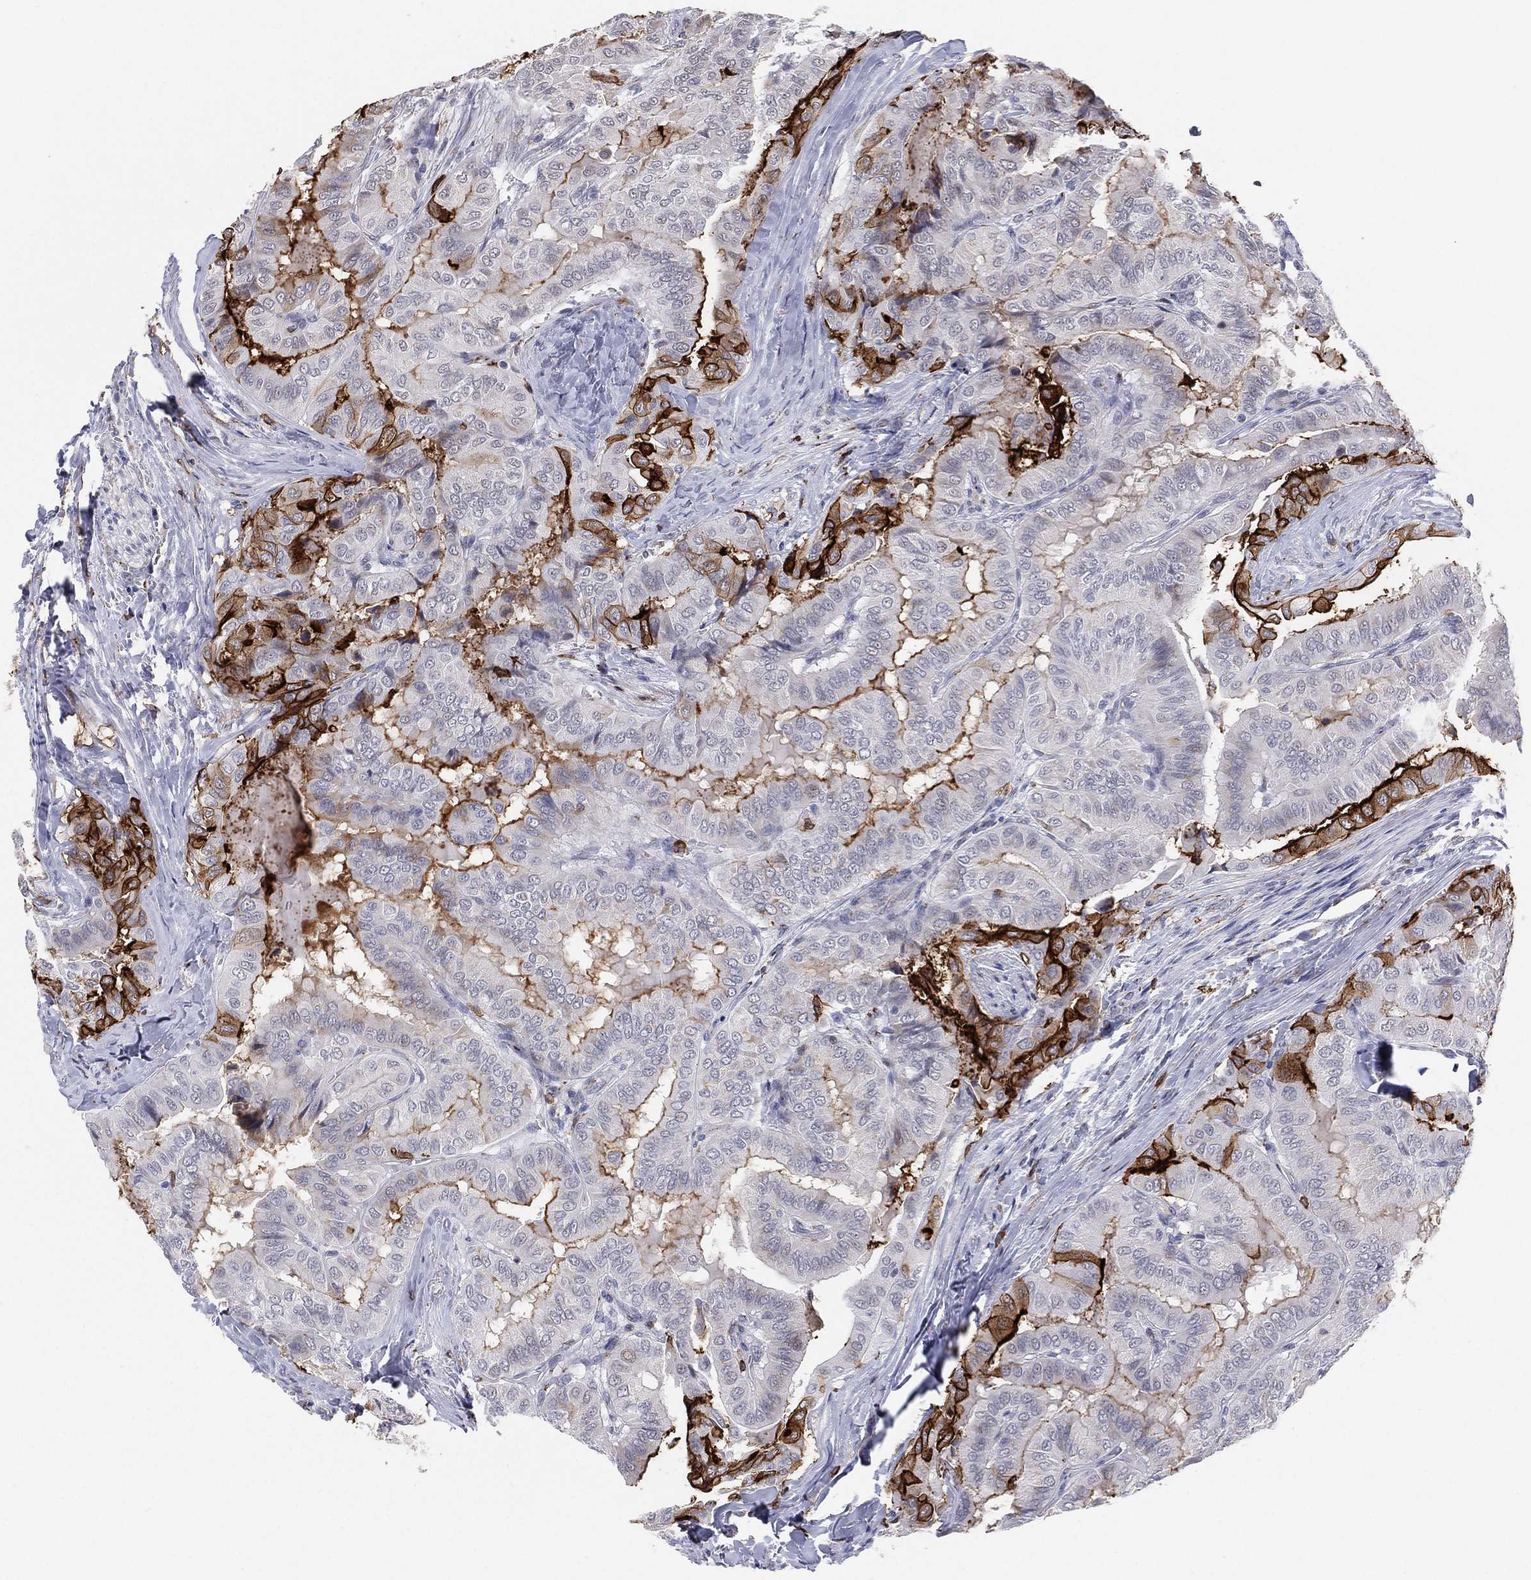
{"staining": {"intensity": "strong", "quantity": "25%-75%", "location": "cytoplasmic/membranous"}, "tissue": "thyroid cancer", "cell_type": "Tumor cells", "image_type": "cancer", "snomed": [{"axis": "morphology", "description": "Papillary adenocarcinoma, NOS"}, {"axis": "topography", "description": "Thyroid gland"}], "caption": "High-magnification brightfield microscopy of papillary adenocarcinoma (thyroid) stained with DAB (brown) and counterstained with hematoxylin (blue). tumor cells exhibit strong cytoplasmic/membranous expression is seen in approximately25%-75% of cells. (DAB (3,3'-diaminobenzidine) IHC with brightfield microscopy, high magnification).", "gene": "CD177", "patient": {"sex": "female", "age": 68}}